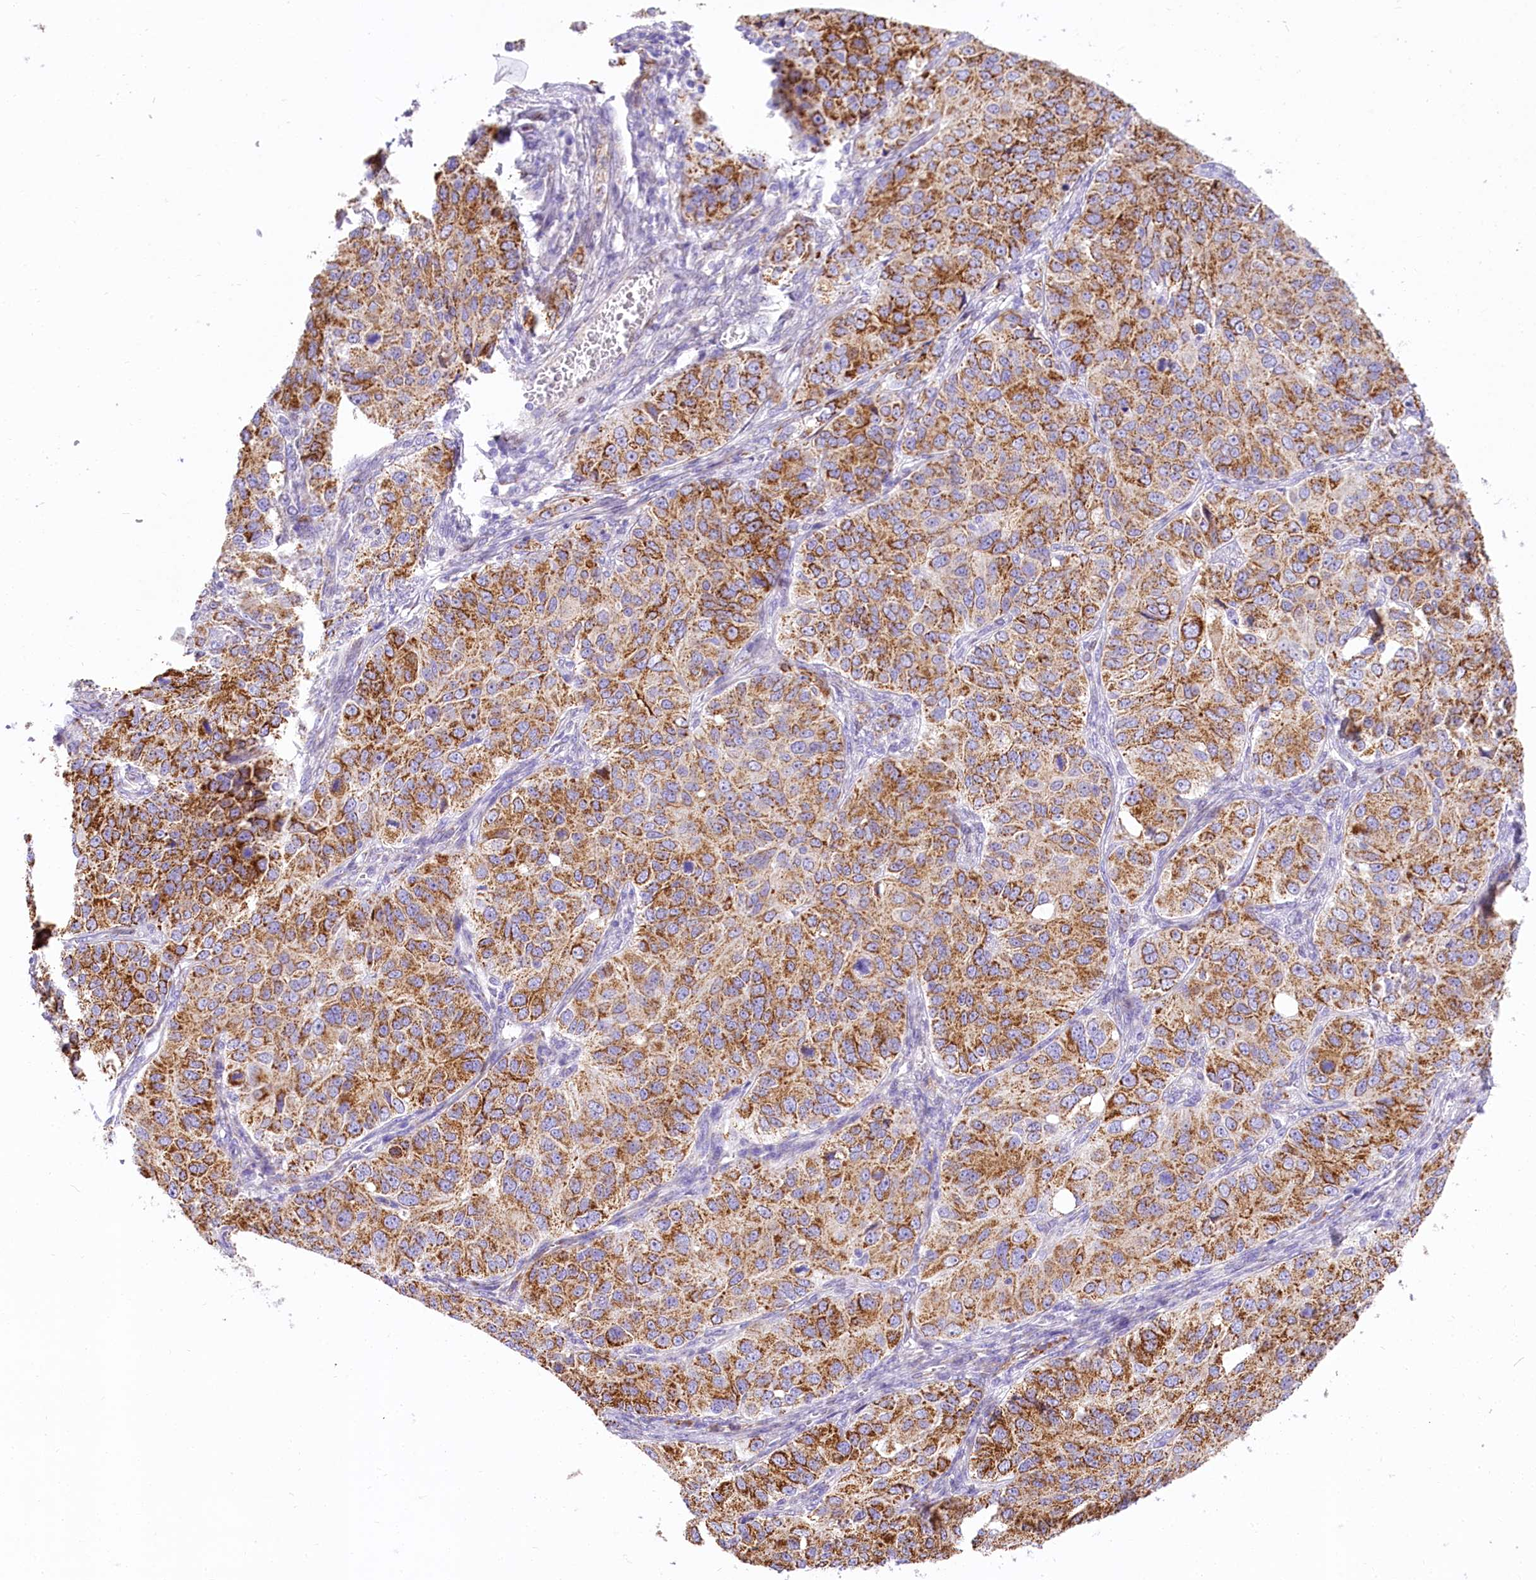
{"staining": {"intensity": "moderate", "quantity": ">75%", "location": "cytoplasmic/membranous"}, "tissue": "ovarian cancer", "cell_type": "Tumor cells", "image_type": "cancer", "snomed": [{"axis": "morphology", "description": "Carcinoma, endometroid"}, {"axis": "topography", "description": "Ovary"}], "caption": "High-power microscopy captured an immunohistochemistry image of ovarian endometroid carcinoma, revealing moderate cytoplasmic/membranous expression in about >75% of tumor cells.", "gene": "PPIP5K2", "patient": {"sex": "female", "age": 51}}